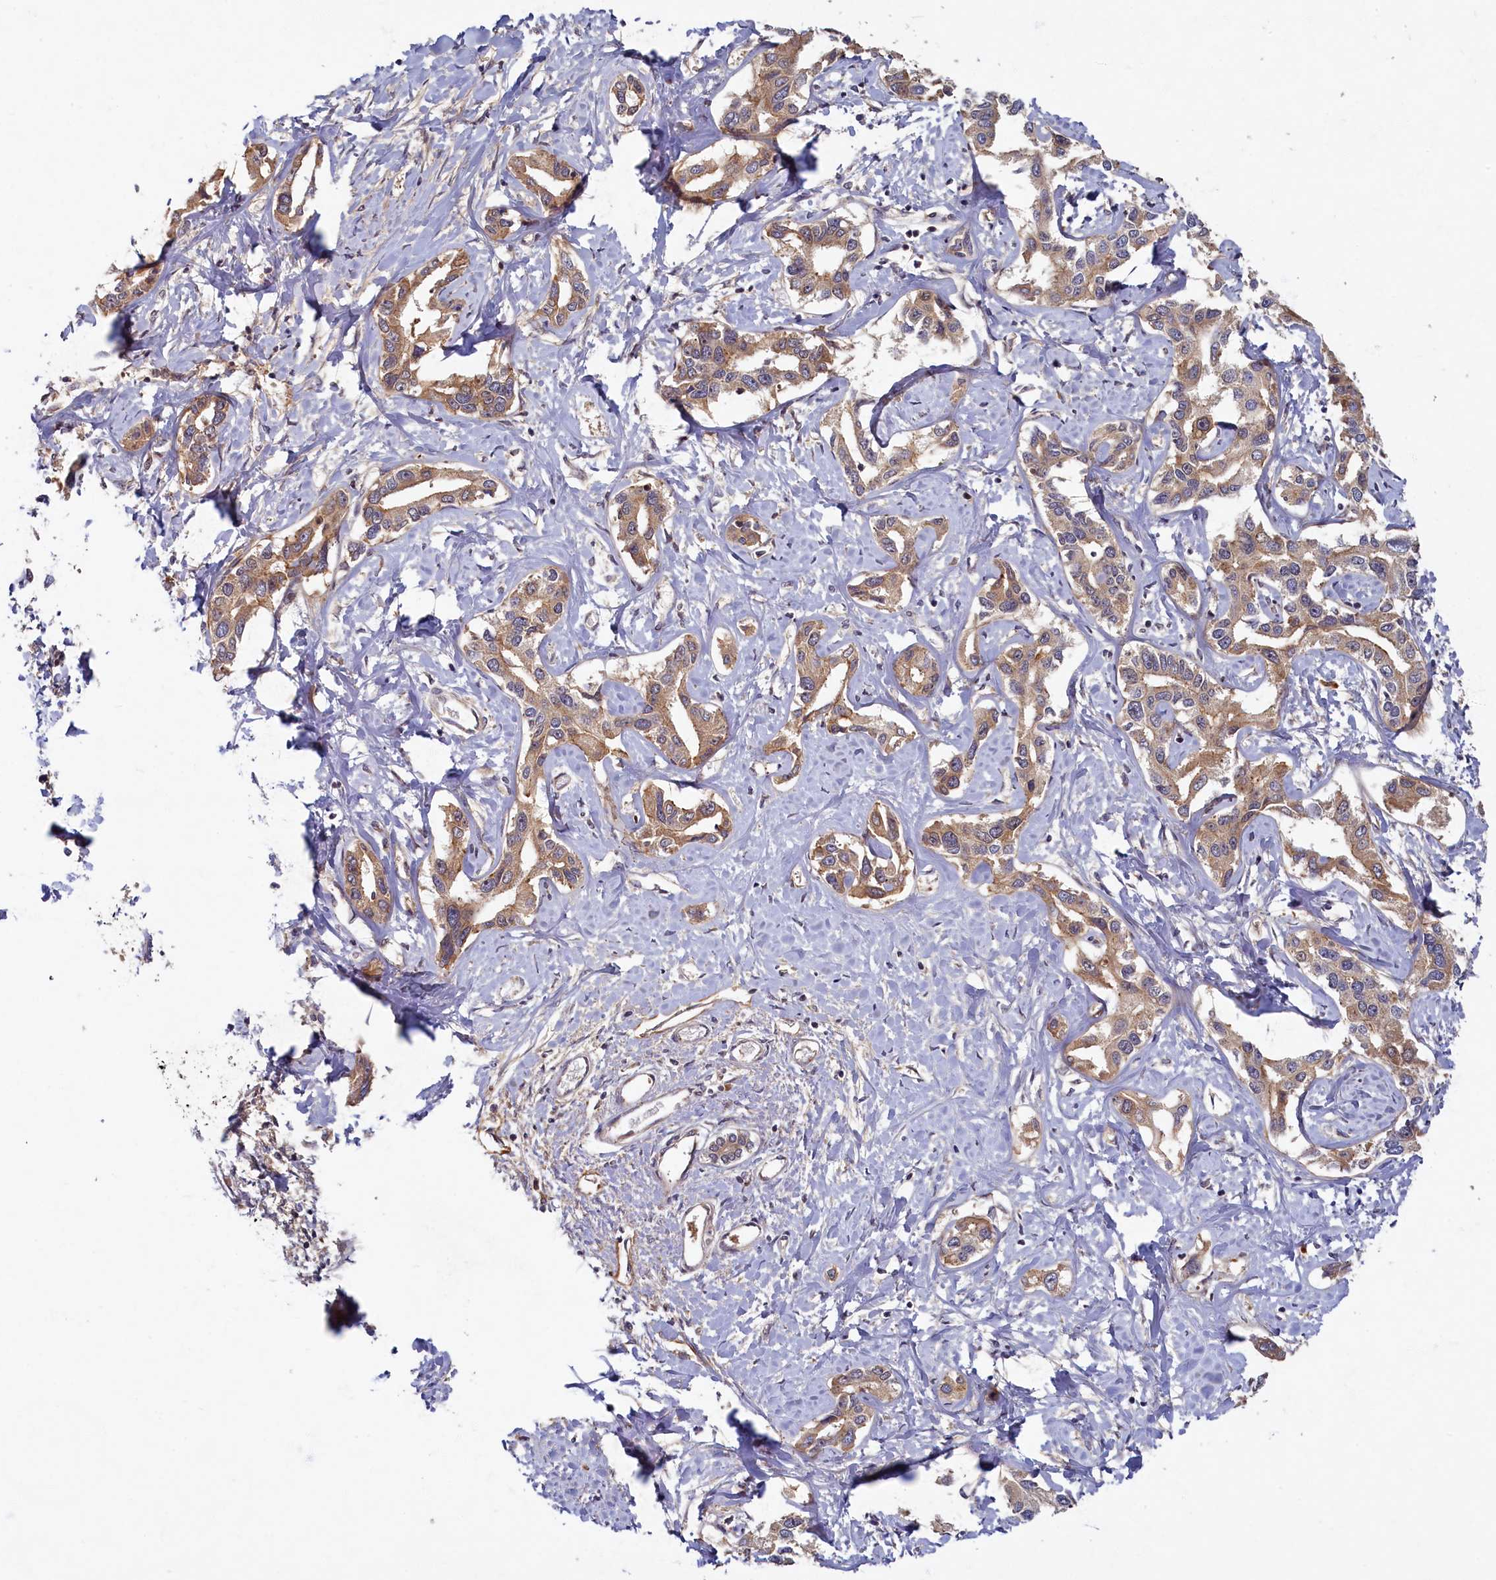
{"staining": {"intensity": "moderate", "quantity": ">75%", "location": "cytoplasmic/membranous"}, "tissue": "liver cancer", "cell_type": "Tumor cells", "image_type": "cancer", "snomed": [{"axis": "morphology", "description": "Cholangiocarcinoma"}, {"axis": "topography", "description": "Liver"}], "caption": "Immunohistochemical staining of human cholangiocarcinoma (liver) displays medium levels of moderate cytoplasmic/membranous protein positivity in about >75% of tumor cells. (Brightfield microscopy of DAB IHC at high magnification).", "gene": "BICD1", "patient": {"sex": "male", "age": 59}}